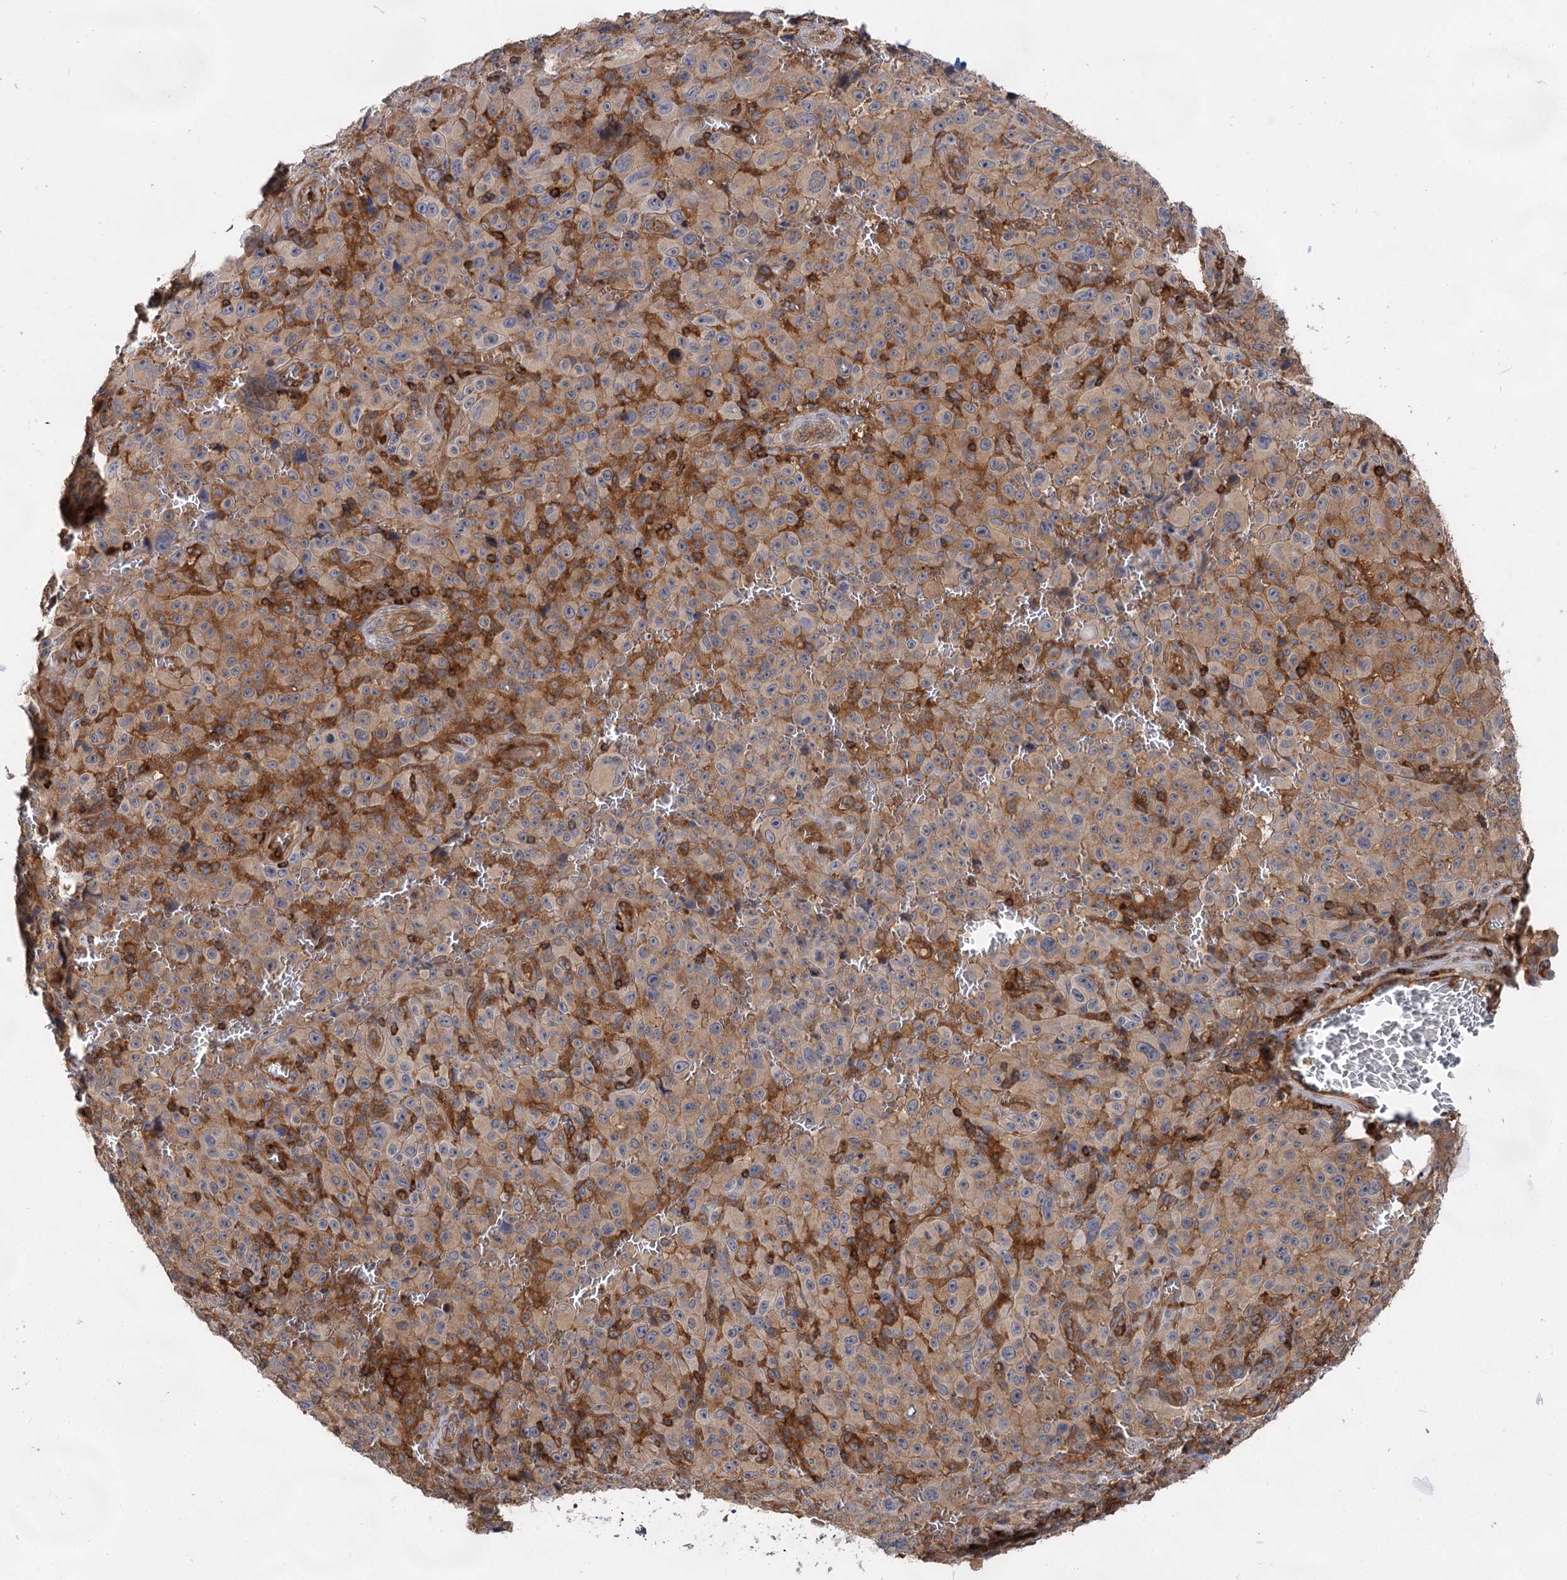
{"staining": {"intensity": "weak", "quantity": "<25%", "location": "cytoplasmic/membranous"}, "tissue": "melanoma", "cell_type": "Tumor cells", "image_type": "cancer", "snomed": [{"axis": "morphology", "description": "Malignant melanoma, NOS"}, {"axis": "topography", "description": "Skin"}], "caption": "DAB immunohistochemical staining of malignant melanoma displays no significant expression in tumor cells. Brightfield microscopy of immunohistochemistry stained with DAB (3,3'-diaminobenzidine) (brown) and hematoxylin (blue), captured at high magnification.", "gene": "PACS1", "patient": {"sex": "female", "age": 82}}